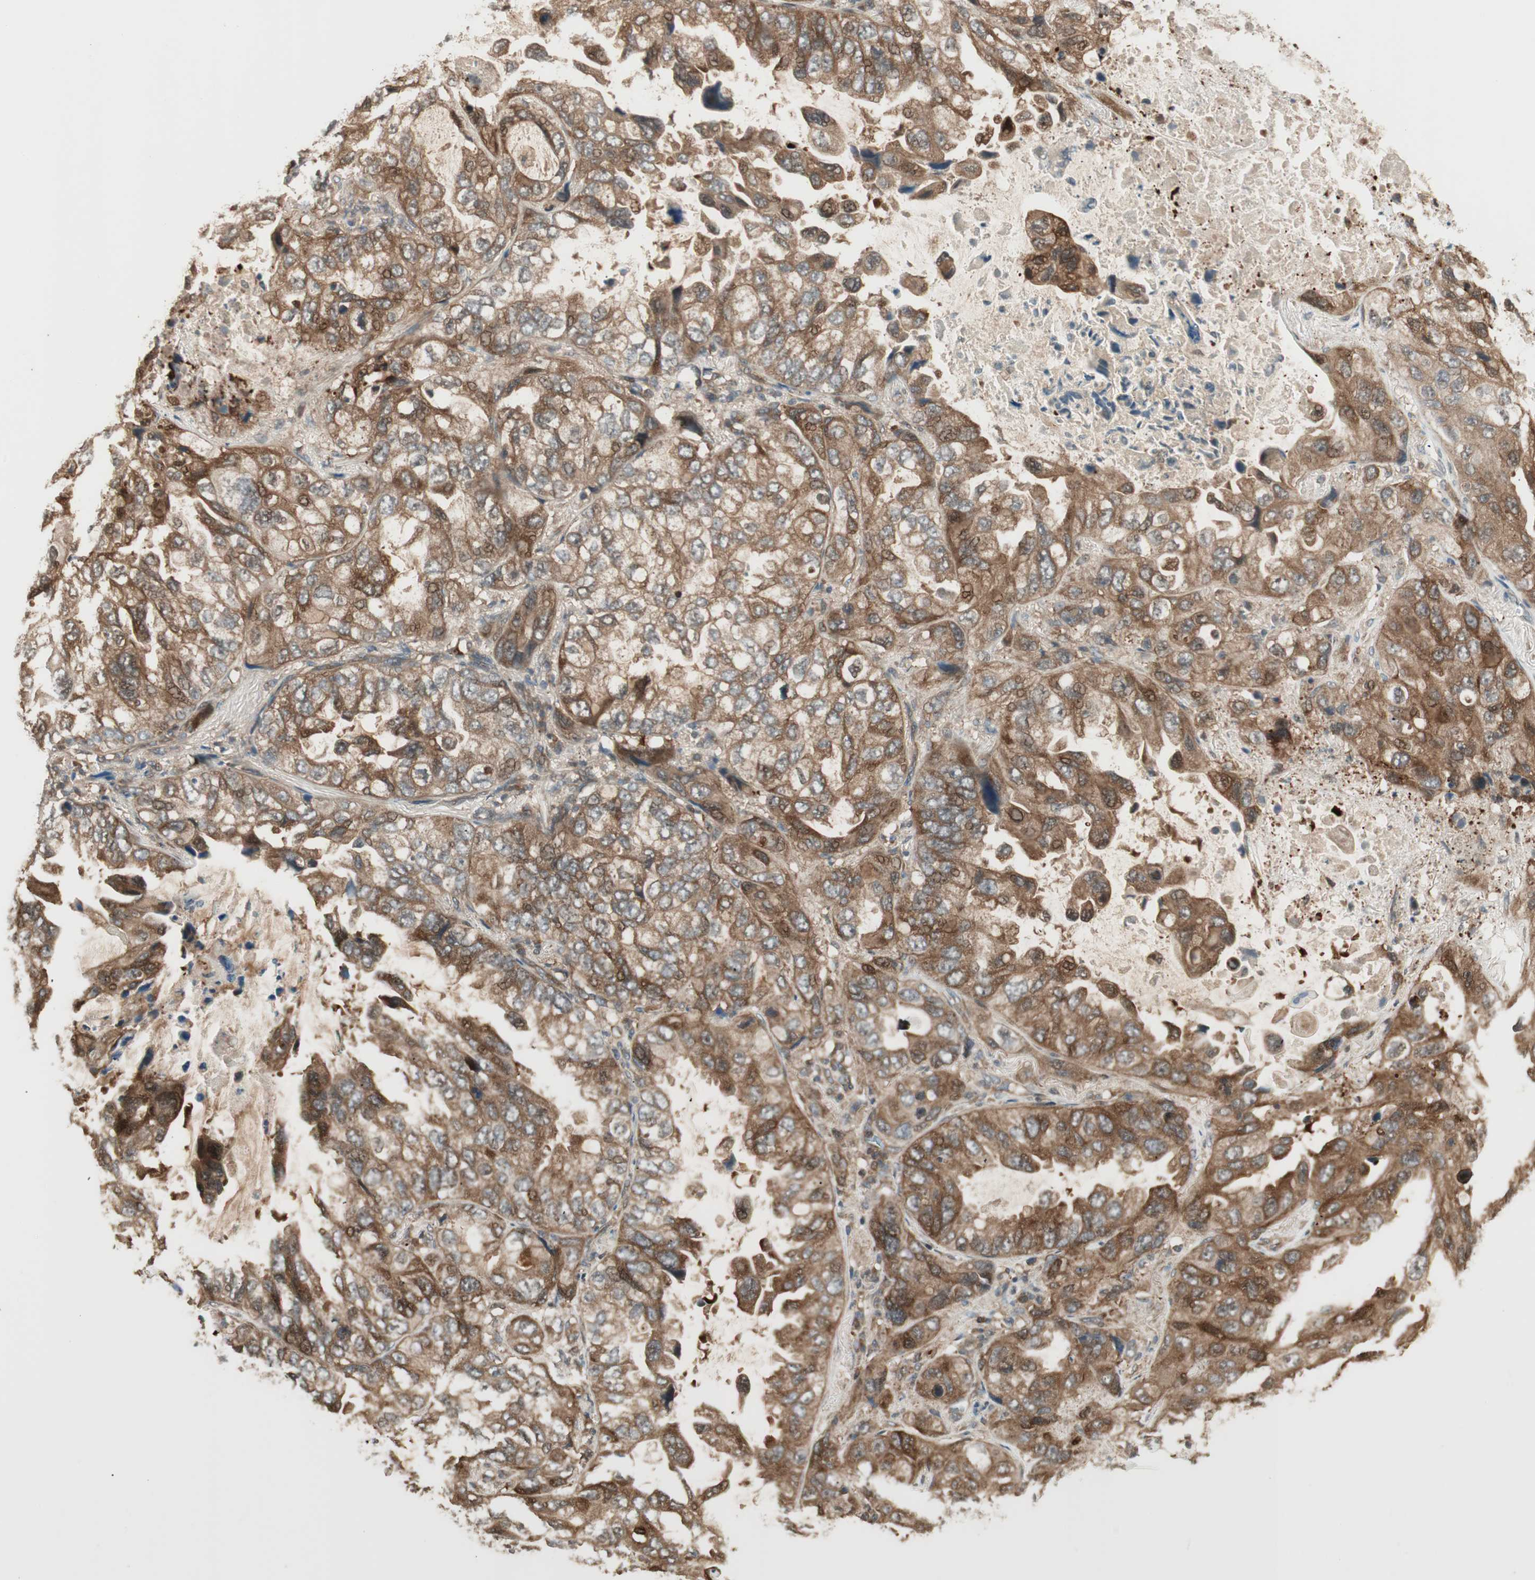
{"staining": {"intensity": "strong", "quantity": ">75%", "location": "cytoplasmic/membranous,nuclear"}, "tissue": "lung cancer", "cell_type": "Tumor cells", "image_type": "cancer", "snomed": [{"axis": "morphology", "description": "Squamous cell carcinoma, NOS"}, {"axis": "topography", "description": "Lung"}], "caption": "Protein staining of lung squamous cell carcinoma tissue shows strong cytoplasmic/membranous and nuclear expression in about >75% of tumor cells.", "gene": "CNOT4", "patient": {"sex": "female", "age": 73}}